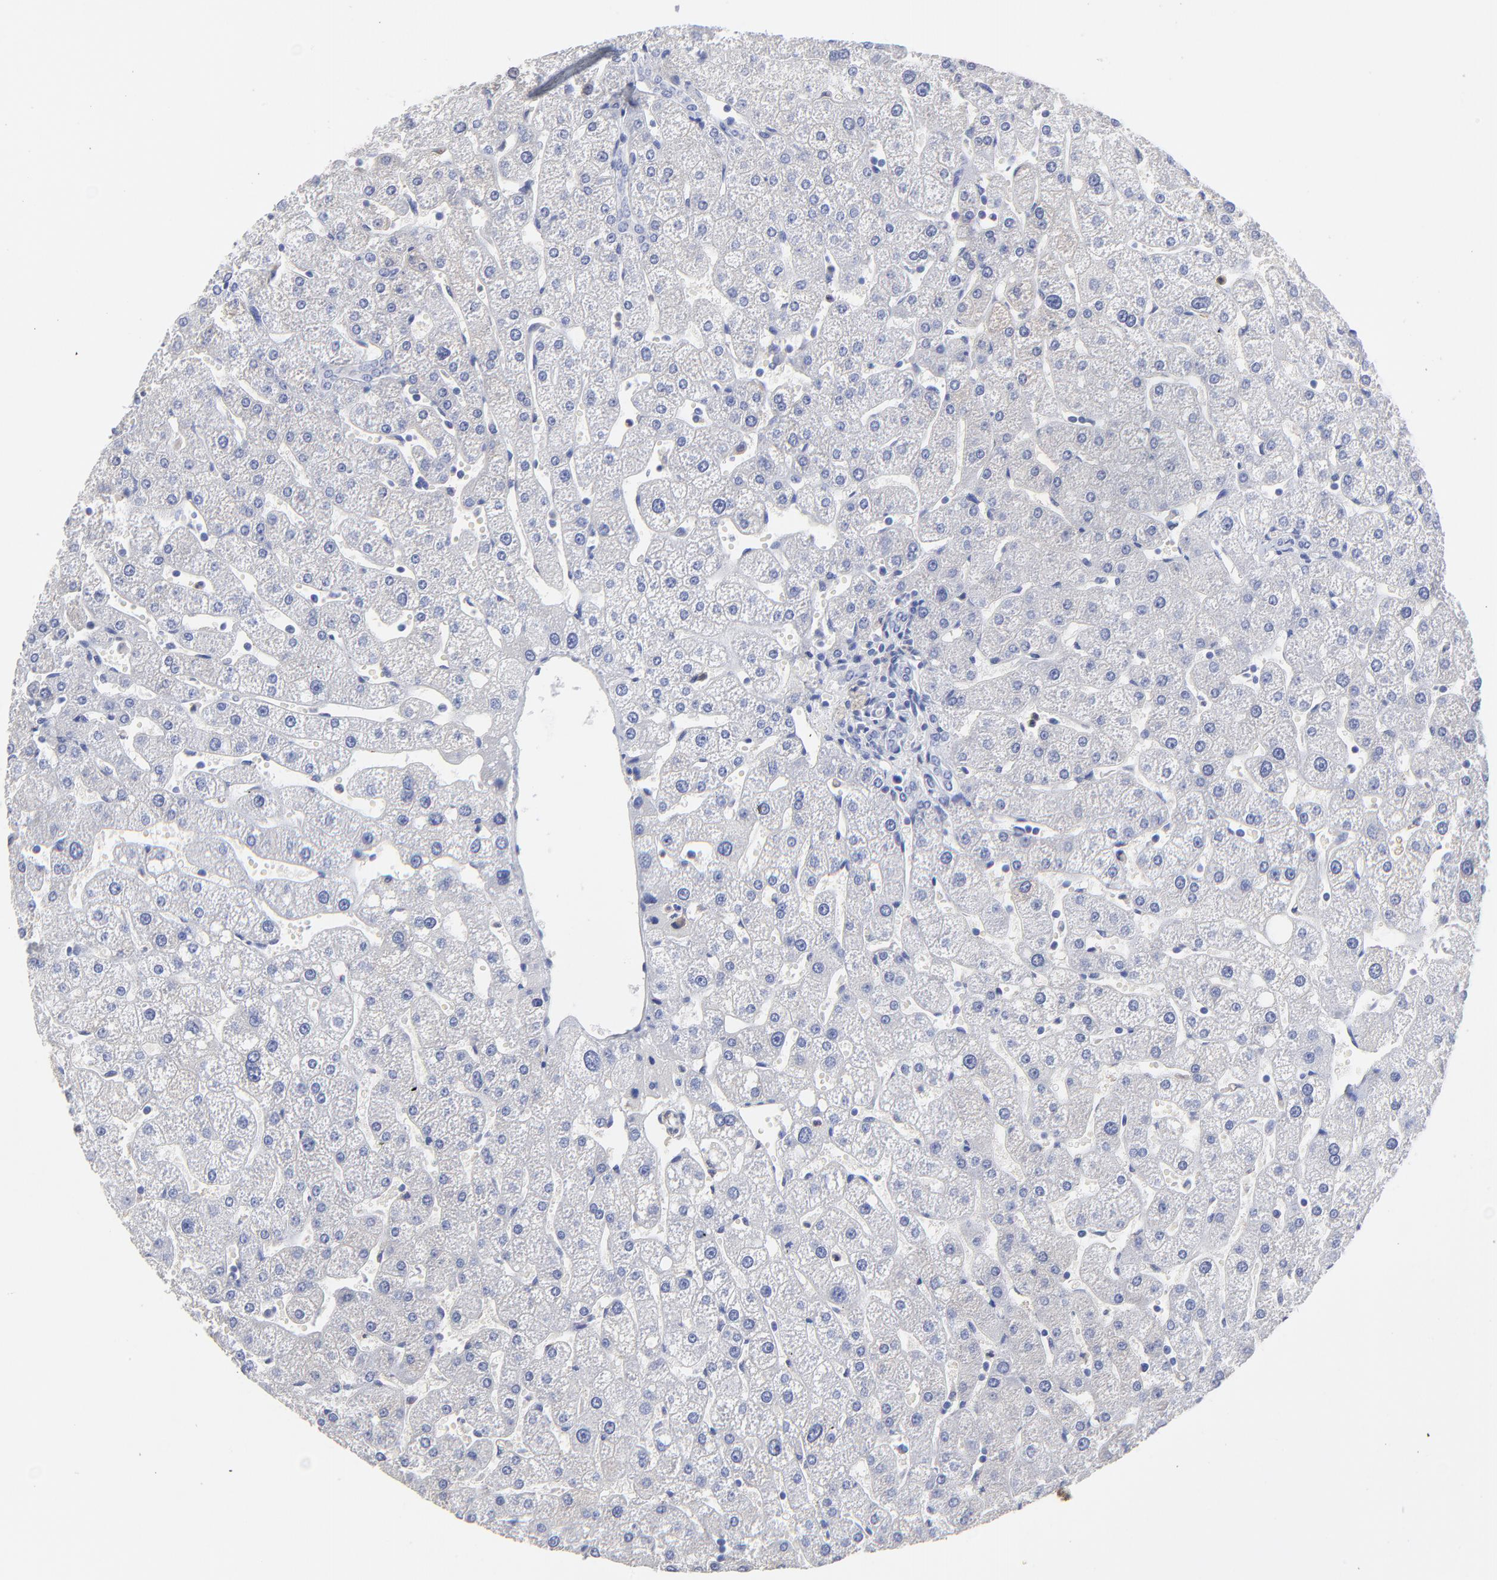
{"staining": {"intensity": "negative", "quantity": "none", "location": "none"}, "tissue": "liver", "cell_type": "Cholangiocytes", "image_type": "normal", "snomed": [{"axis": "morphology", "description": "Normal tissue, NOS"}, {"axis": "topography", "description": "Liver"}], "caption": "There is no significant positivity in cholangiocytes of liver. (Stains: DAB (3,3'-diaminobenzidine) IHC with hematoxylin counter stain, Microscopy: brightfield microscopy at high magnification).", "gene": "SMARCA1", "patient": {"sex": "male", "age": 67}}